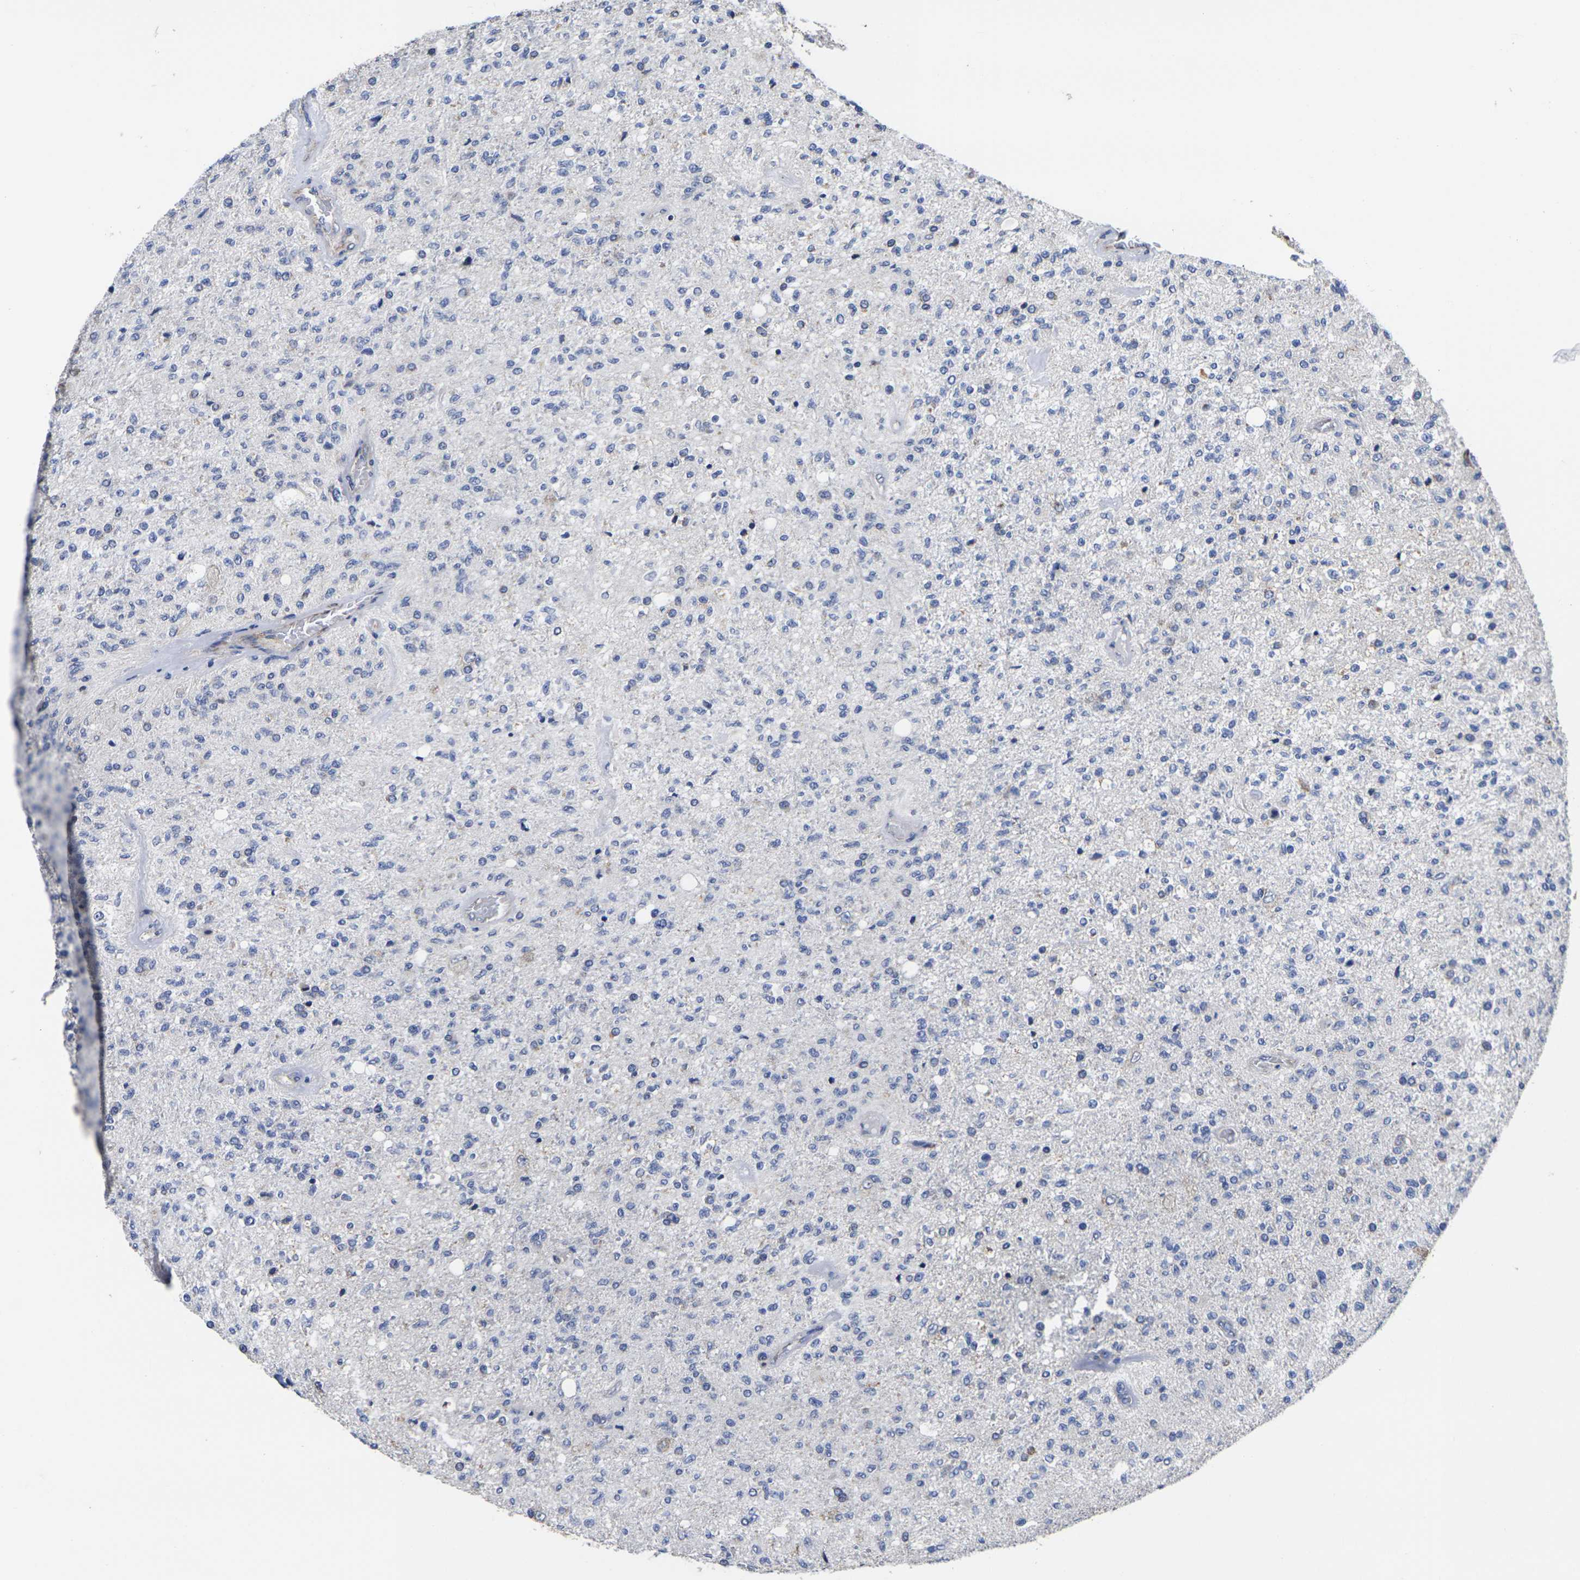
{"staining": {"intensity": "negative", "quantity": "none", "location": "none"}, "tissue": "glioma", "cell_type": "Tumor cells", "image_type": "cancer", "snomed": [{"axis": "morphology", "description": "Normal tissue, NOS"}, {"axis": "morphology", "description": "Glioma, malignant, High grade"}, {"axis": "topography", "description": "Cerebral cortex"}], "caption": "Micrograph shows no protein staining in tumor cells of malignant glioma (high-grade) tissue.", "gene": "P2RY11", "patient": {"sex": "male", "age": 77}}